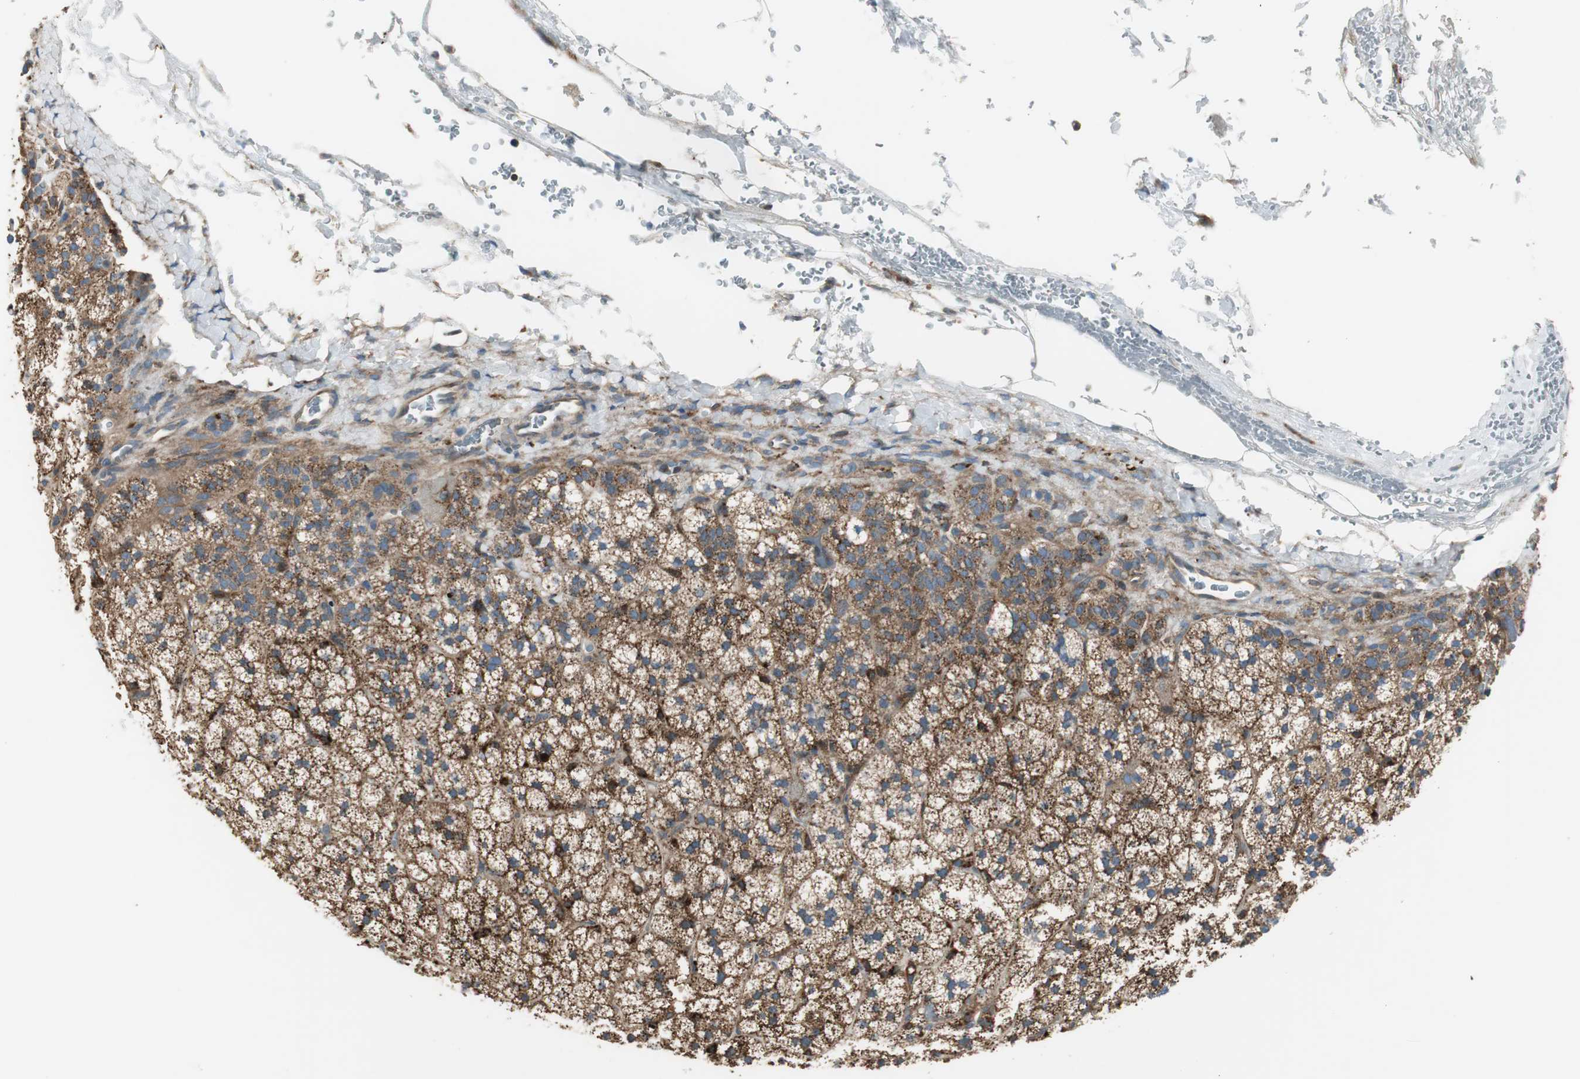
{"staining": {"intensity": "strong", "quantity": ">75%", "location": "cytoplasmic/membranous"}, "tissue": "adrenal gland", "cell_type": "Glandular cells", "image_type": "normal", "snomed": [{"axis": "morphology", "description": "Normal tissue, NOS"}, {"axis": "topography", "description": "Adrenal gland"}], "caption": "The photomicrograph exhibits a brown stain indicating the presence of a protein in the cytoplasmic/membranous of glandular cells in adrenal gland.", "gene": "NCK1", "patient": {"sex": "male", "age": 35}}